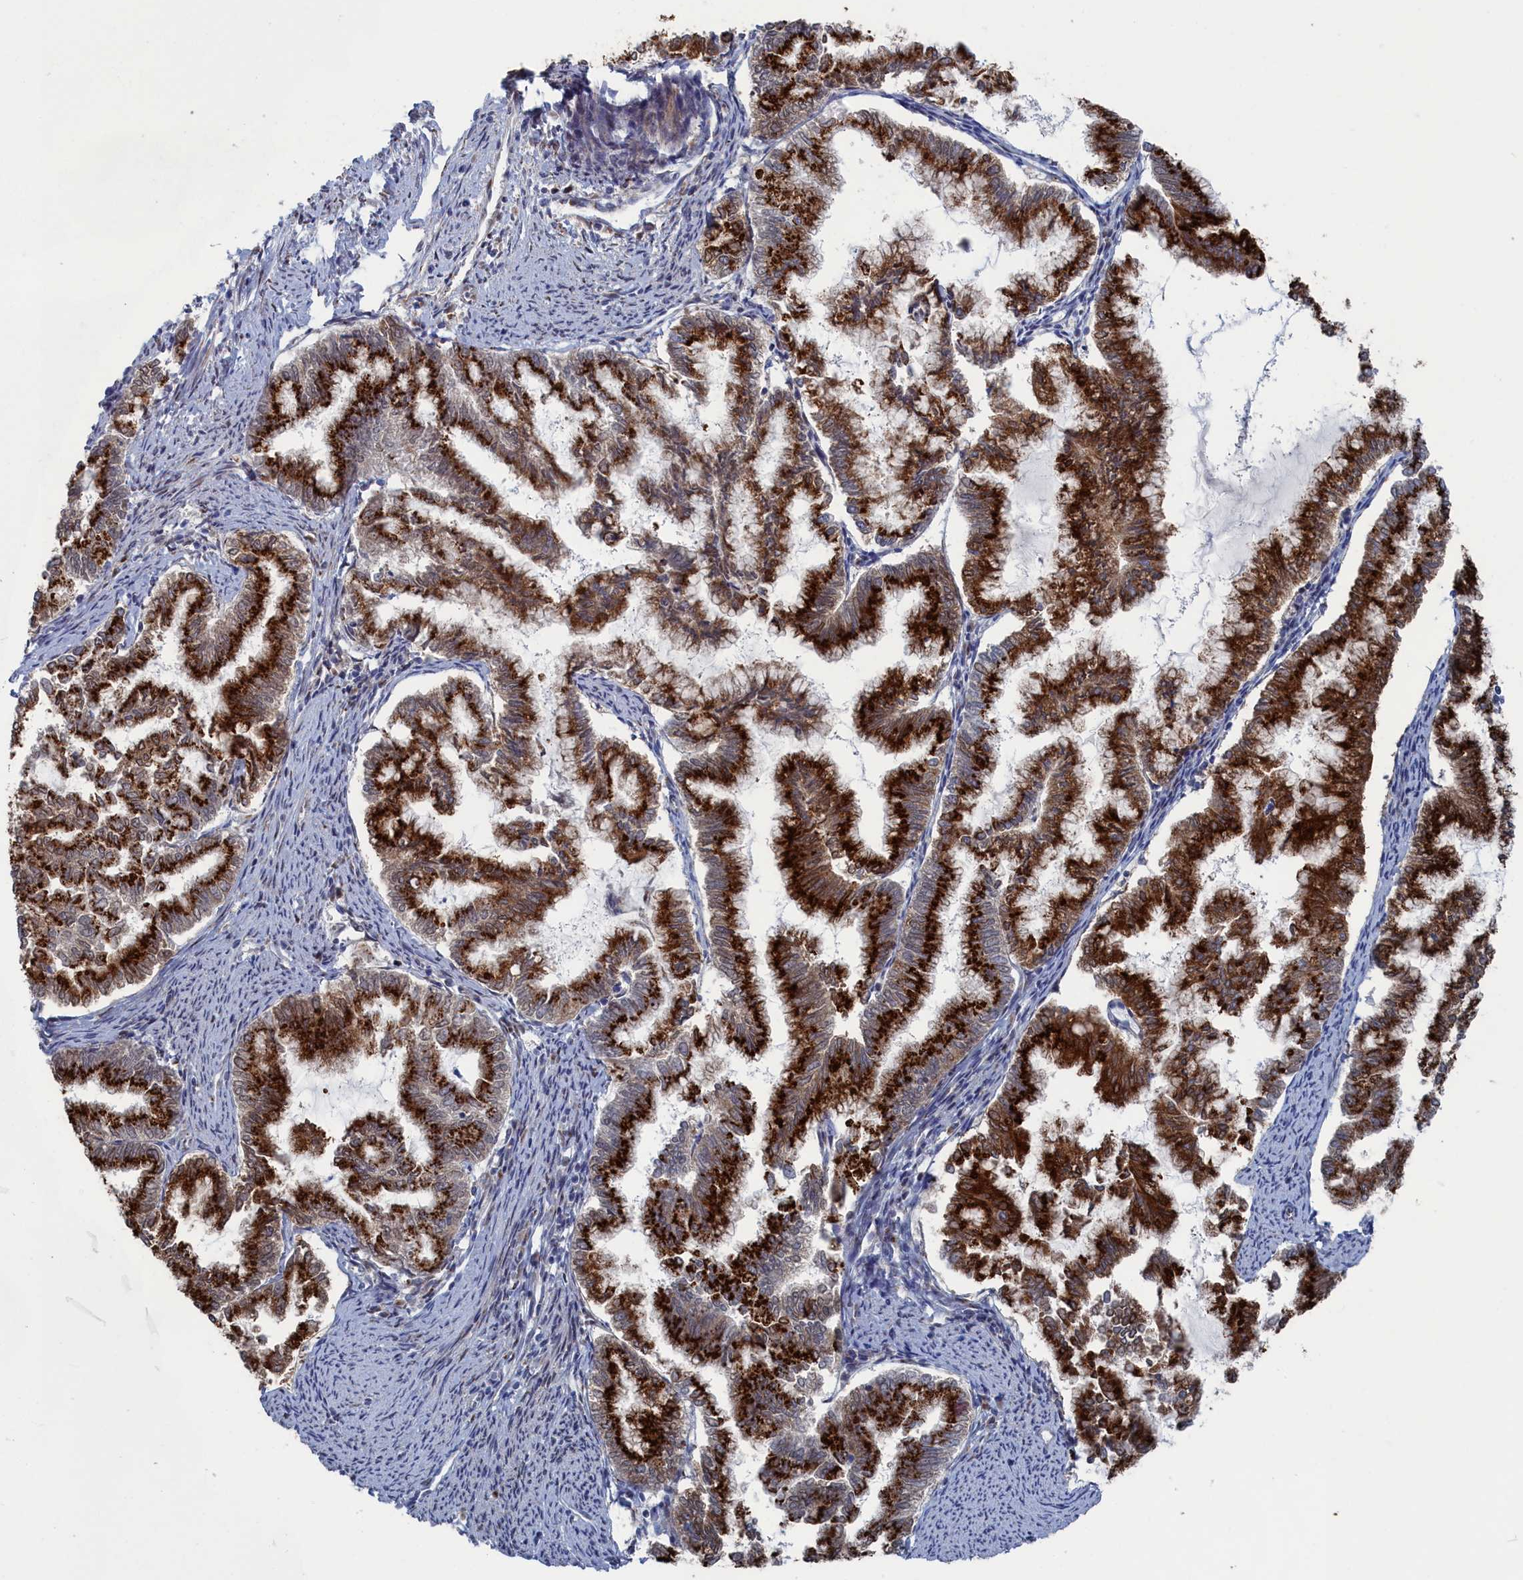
{"staining": {"intensity": "strong", "quantity": ">75%", "location": "cytoplasmic/membranous"}, "tissue": "endometrial cancer", "cell_type": "Tumor cells", "image_type": "cancer", "snomed": [{"axis": "morphology", "description": "Adenocarcinoma, NOS"}, {"axis": "topography", "description": "Endometrium"}], "caption": "Endometrial adenocarcinoma stained with DAB immunohistochemistry (IHC) reveals high levels of strong cytoplasmic/membranous positivity in about >75% of tumor cells. (Brightfield microscopy of DAB IHC at high magnification).", "gene": "IRX1", "patient": {"sex": "female", "age": 79}}